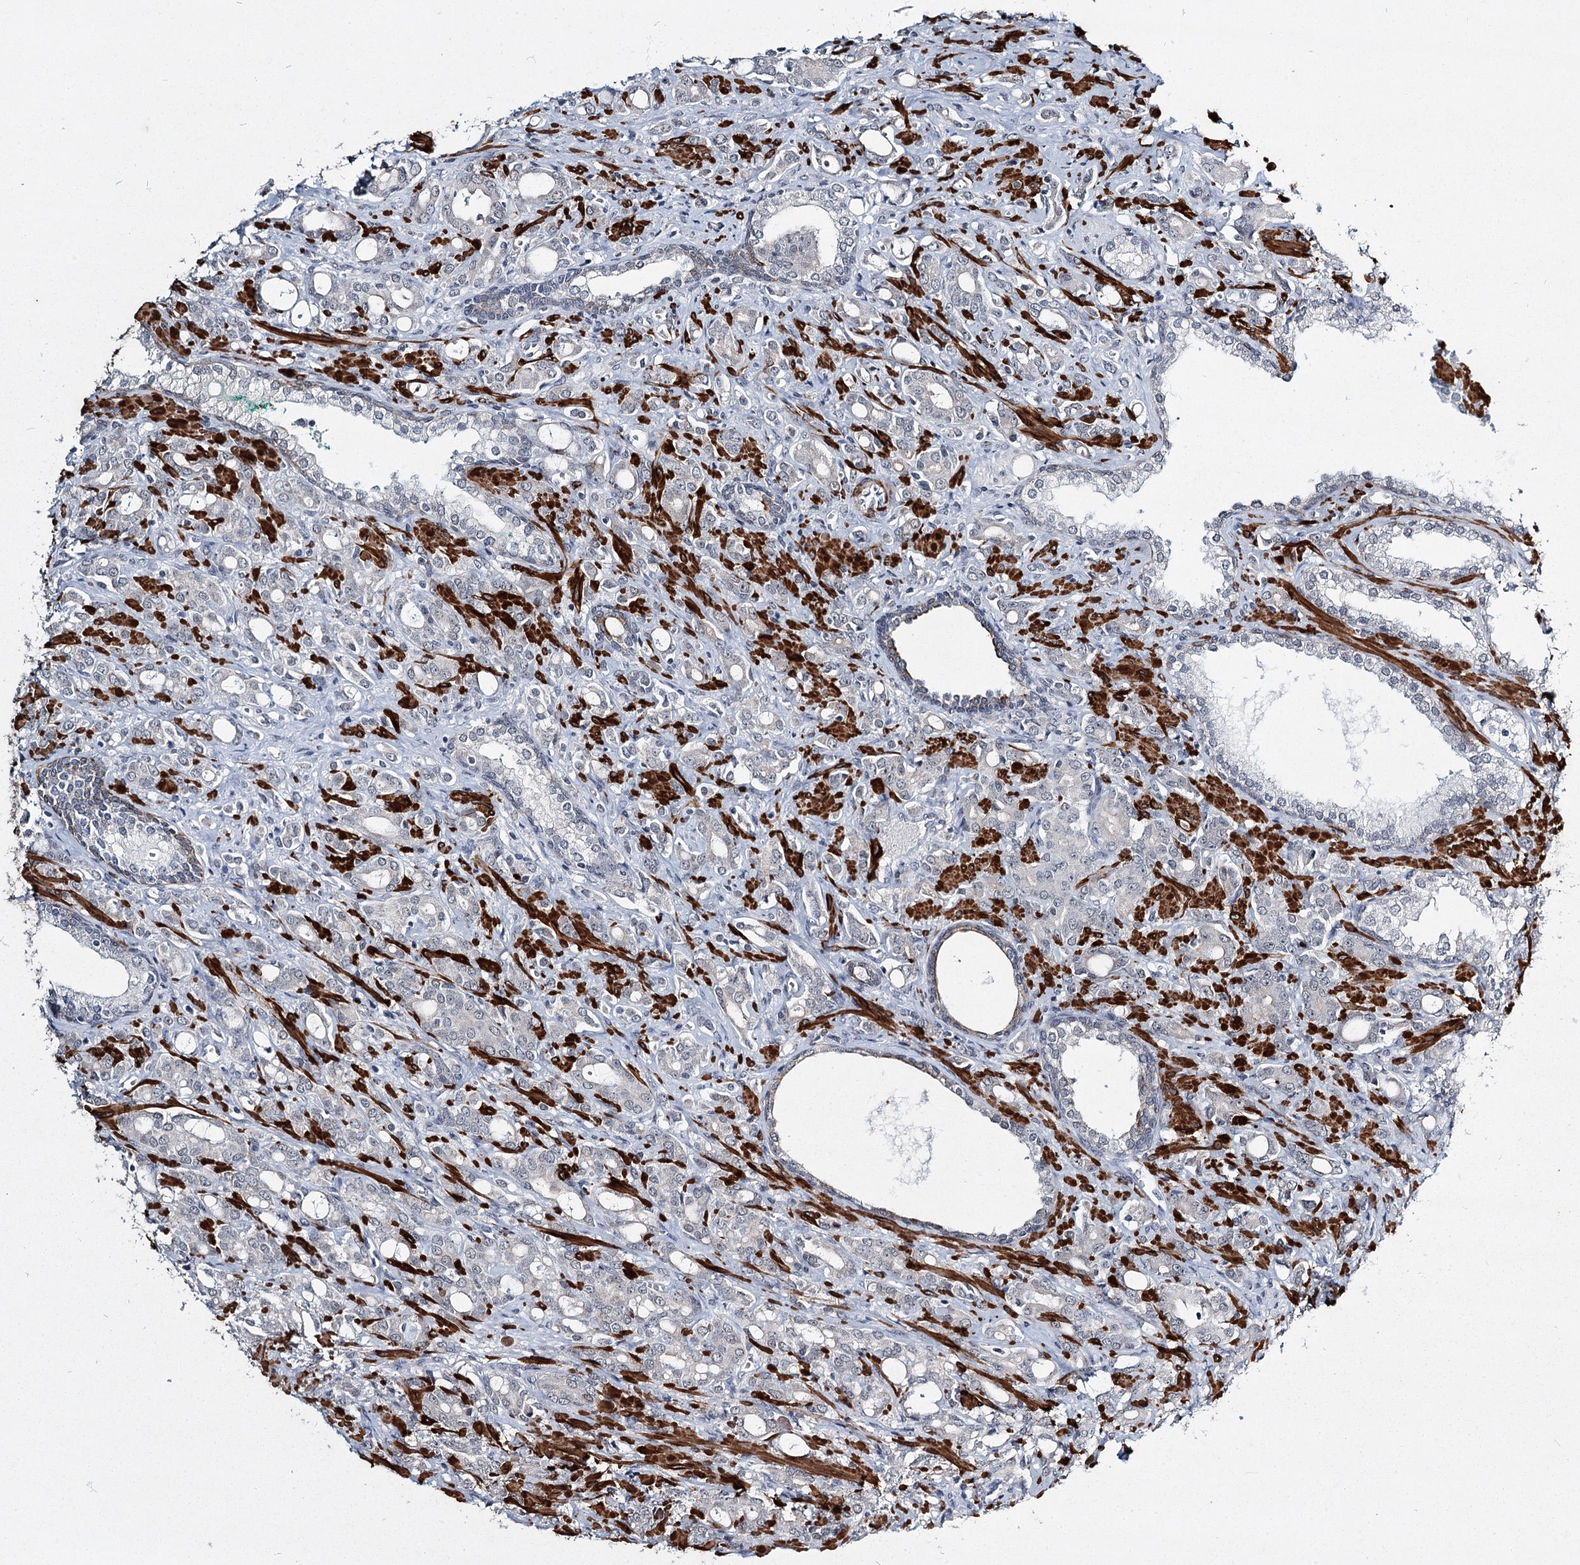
{"staining": {"intensity": "negative", "quantity": "none", "location": "none"}, "tissue": "prostate cancer", "cell_type": "Tumor cells", "image_type": "cancer", "snomed": [{"axis": "morphology", "description": "Adenocarcinoma, High grade"}, {"axis": "topography", "description": "Prostate"}], "caption": "This is a micrograph of IHC staining of prostate cancer (adenocarcinoma (high-grade)), which shows no positivity in tumor cells.", "gene": "TMEM70", "patient": {"sex": "male", "age": 72}}